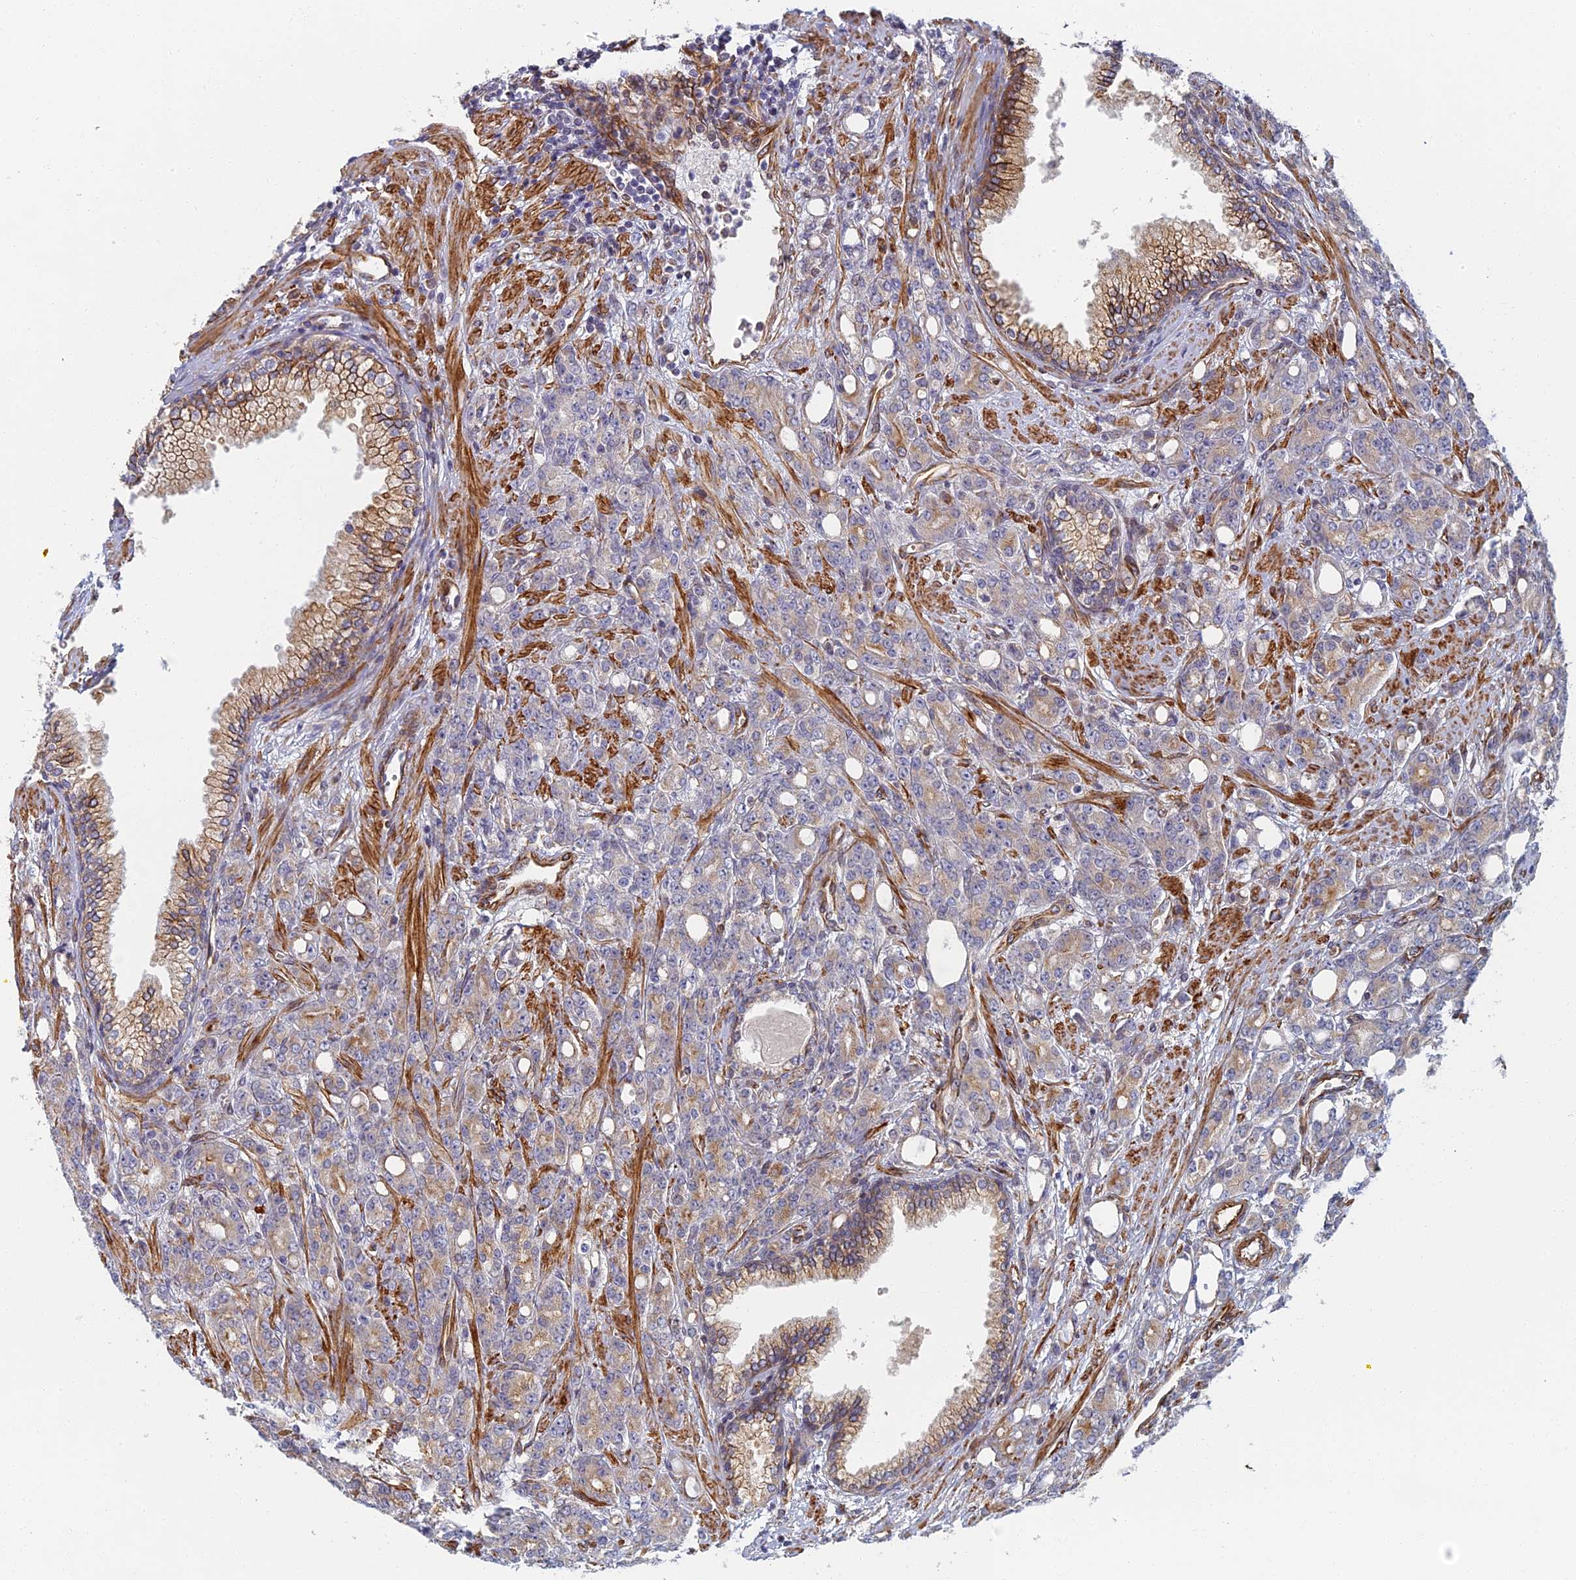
{"staining": {"intensity": "weak", "quantity": "25%-75%", "location": "cytoplasmic/membranous"}, "tissue": "prostate cancer", "cell_type": "Tumor cells", "image_type": "cancer", "snomed": [{"axis": "morphology", "description": "Adenocarcinoma, High grade"}, {"axis": "topography", "description": "Prostate"}], "caption": "Prostate cancer (high-grade adenocarcinoma) stained for a protein displays weak cytoplasmic/membranous positivity in tumor cells.", "gene": "ABCB10", "patient": {"sex": "male", "age": 62}}